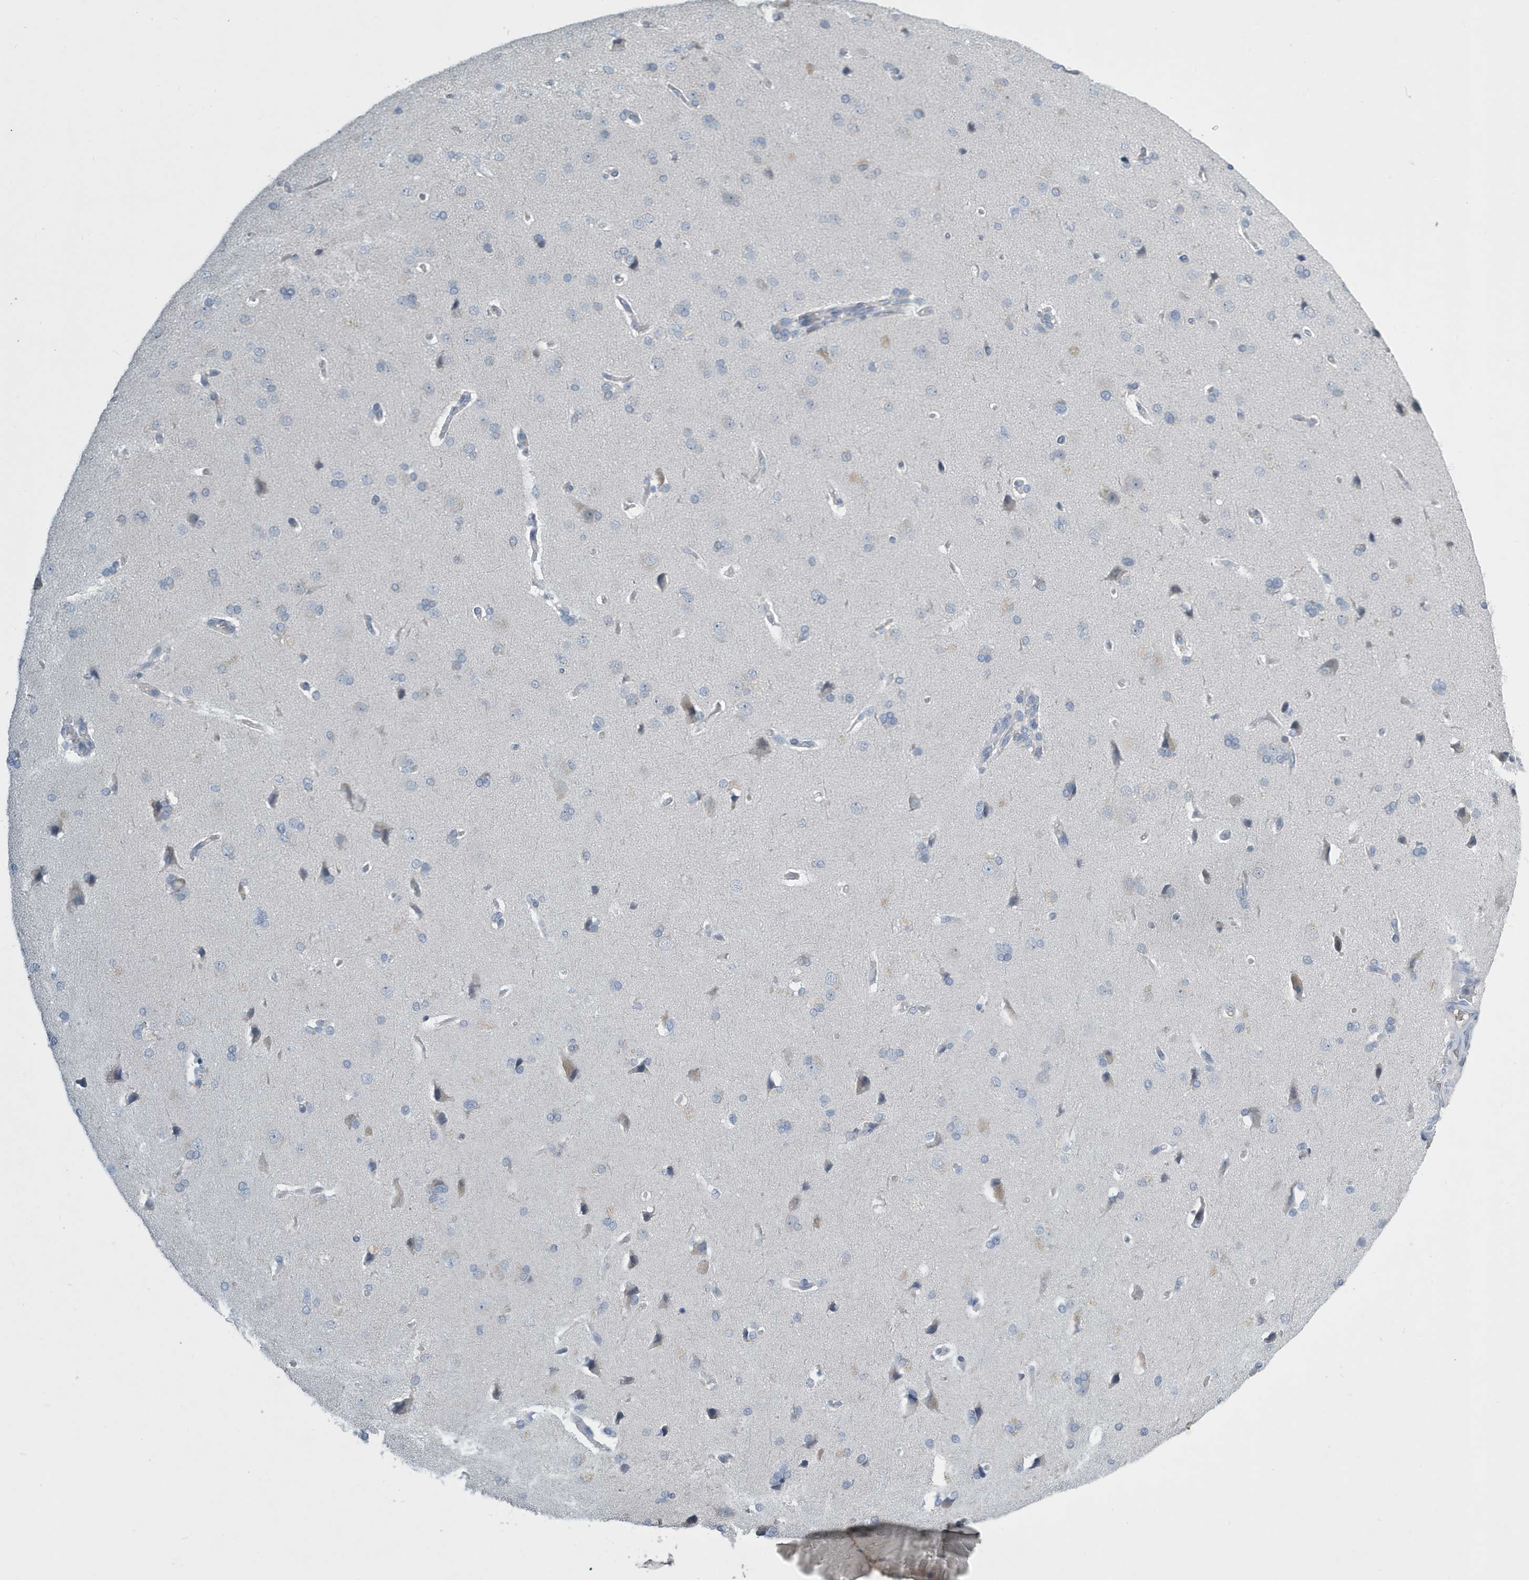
{"staining": {"intensity": "negative", "quantity": "none", "location": "none"}, "tissue": "cerebral cortex", "cell_type": "Endothelial cells", "image_type": "normal", "snomed": [{"axis": "morphology", "description": "Normal tissue, NOS"}, {"axis": "topography", "description": "Cerebral cortex"}], "caption": "This histopathology image is of unremarkable cerebral cortex stained with immunohistochemistry (IHC) to label a protein in brown with the nuclei are counter-stained blue. There is no expression in endothelial cells. Nuclei are stained in blue.", "gene": "UGT2B4", "patient": {"sex": "male", "age": 62}}